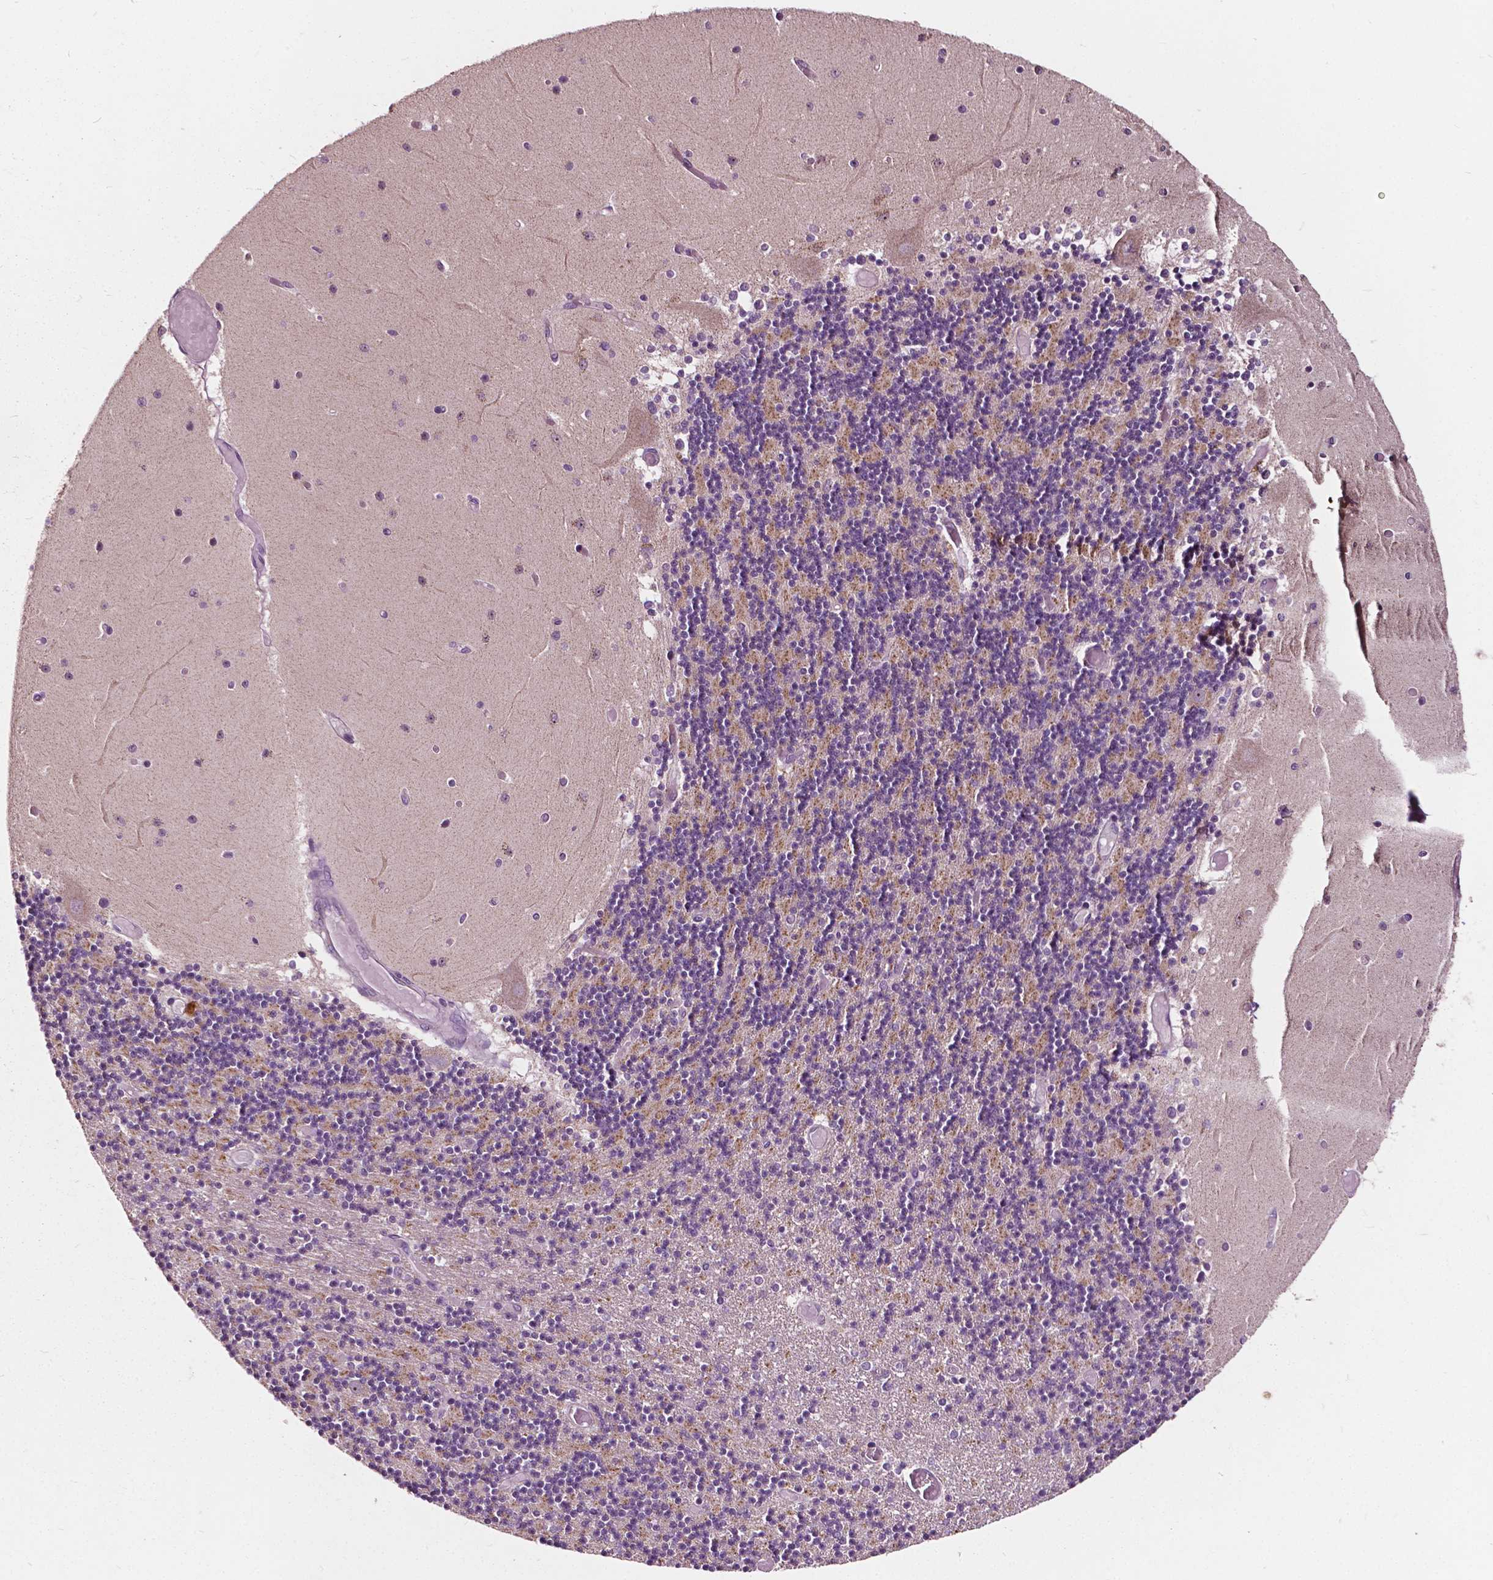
{"staining": {"intensity": "moderate", "quantity": "<25%", "location": "cytoplasmic/membranous"}, "tissue": "cerebellum", "cell_type": "Cells in granular layer", "image_type": "normal", "snomed": [{"axis": "morphology", "description": "Normal tissue, NOS"}, {"axis": "topography", "description": "Cerebellum"}], "caption": "A brown stain shows moderate cytoplasmic/membranous expression of a protein in cells in granular layer of normal human cerebellum. The protein is shown in brown color, while the nuclei are stained blue.", "gene": "ODF3L2", "patient": {"sex": "female", "age": 28}}